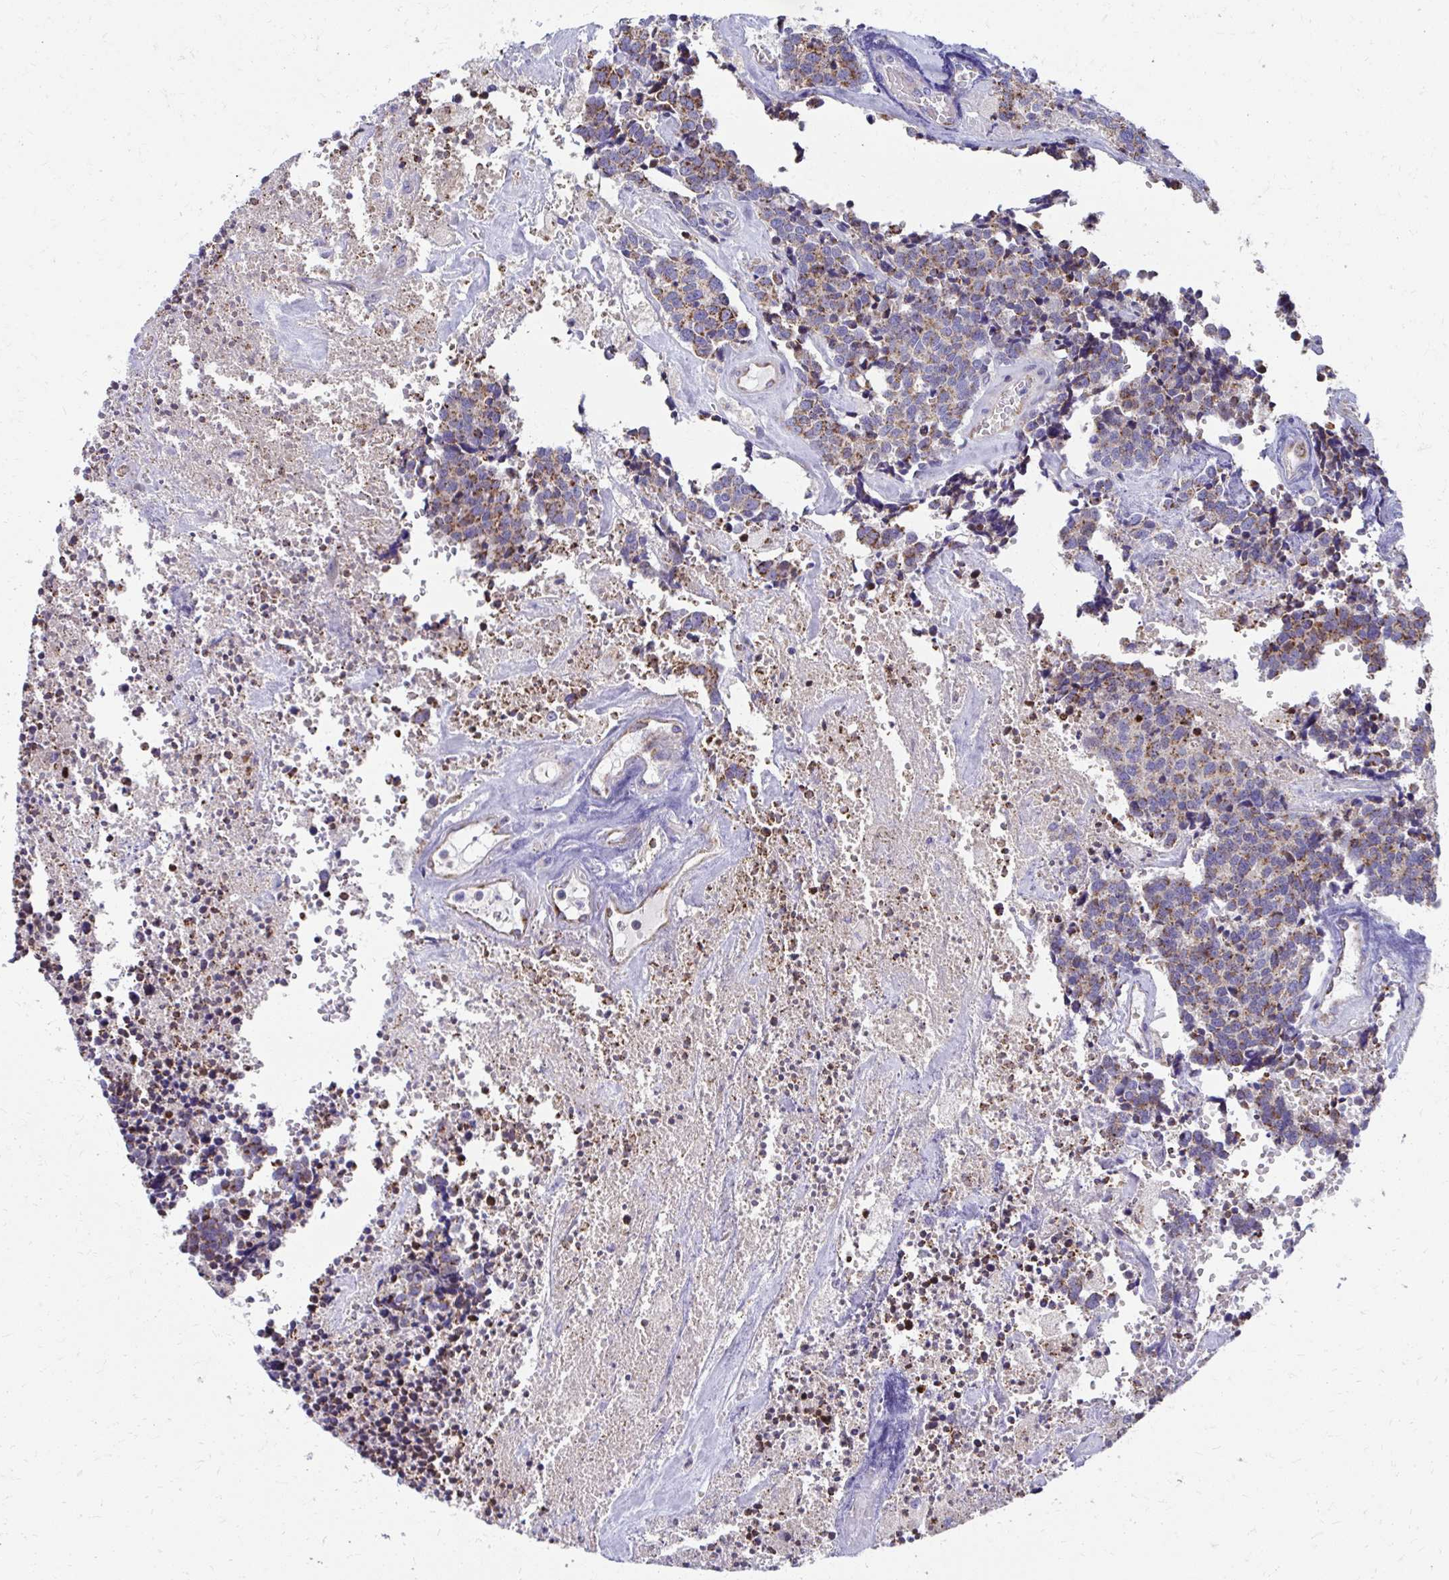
{"staining": {"intensity": "moderate", "quantity": "25%-75%", "location": "cytoplasmic/membranous"}, "tissue": "carcinoid", "cell_type": "Tumor cells", "image_type": "cancer", "snomed": [{"axis": "morphology", "description": "Carcinoid, malignant, NOS"}, {"axis": "topography", "description": "Skin"}], "caption": "Human carcinoid stained with a brown dye reveals moderate cytoplasmic/membranous positive expression in about 25%-75% of tumor cells.", "gene": "IL37", "patient": {"sex": "female", "age": 79}}